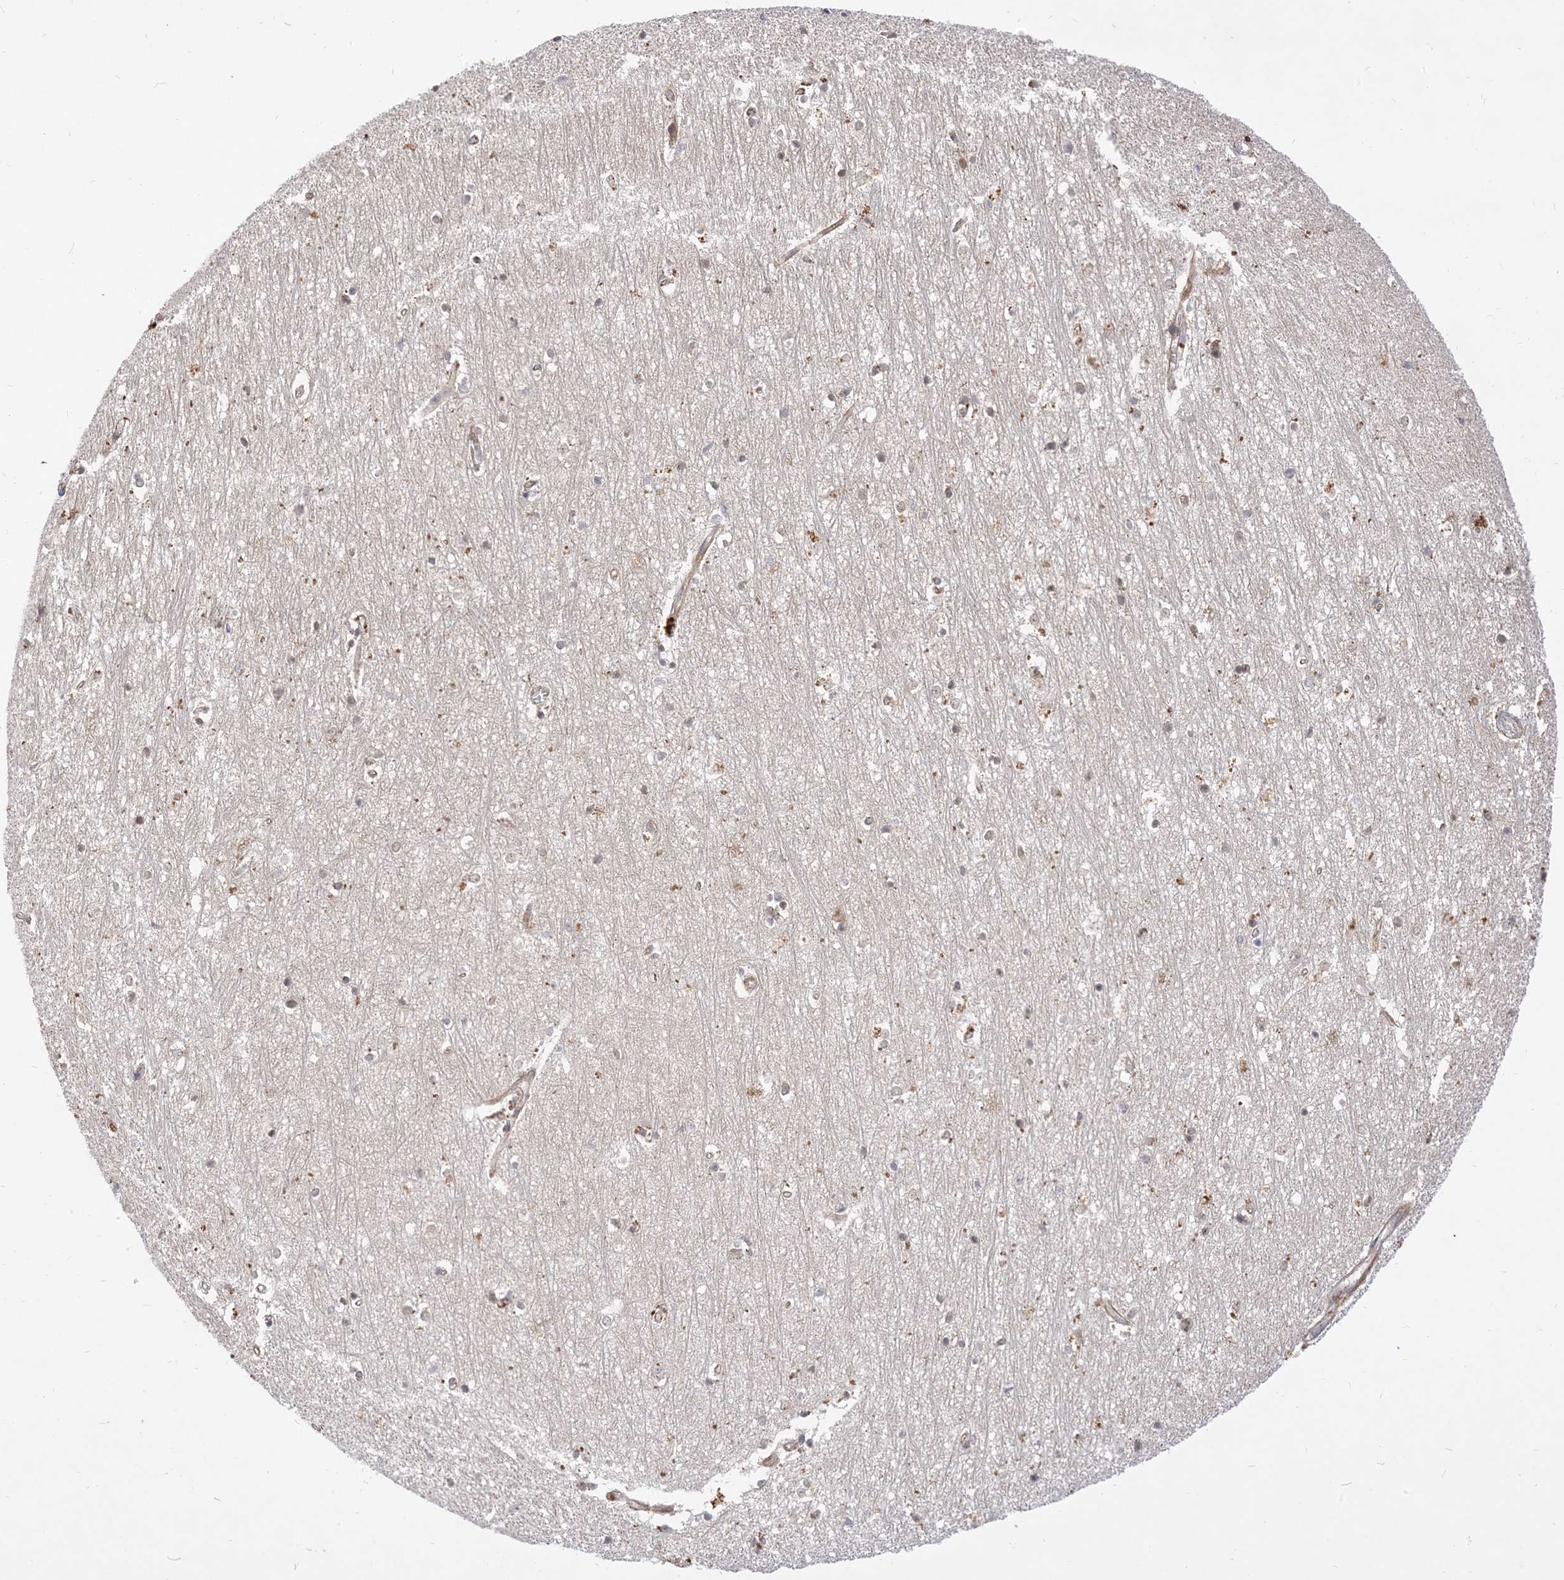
{"staining": {"intensity": "negative", "quantity": "none", "location": "none"}, "tissue": "hippocampus", "cell_type": "Glial cells", "image_type": "normal", "snomed": [{"axis": "morphology", "description": "Normal tissue, NOS"}, {"axis": "topography", "description": "Hippocampus"}], "caption": "This is a photomicrograph of immunohistochemistry staining of benign hippocampus, which shows no expression in glial cells.", "gene": "TYSND1", "patient": {"sex": "female", "age": 64}}